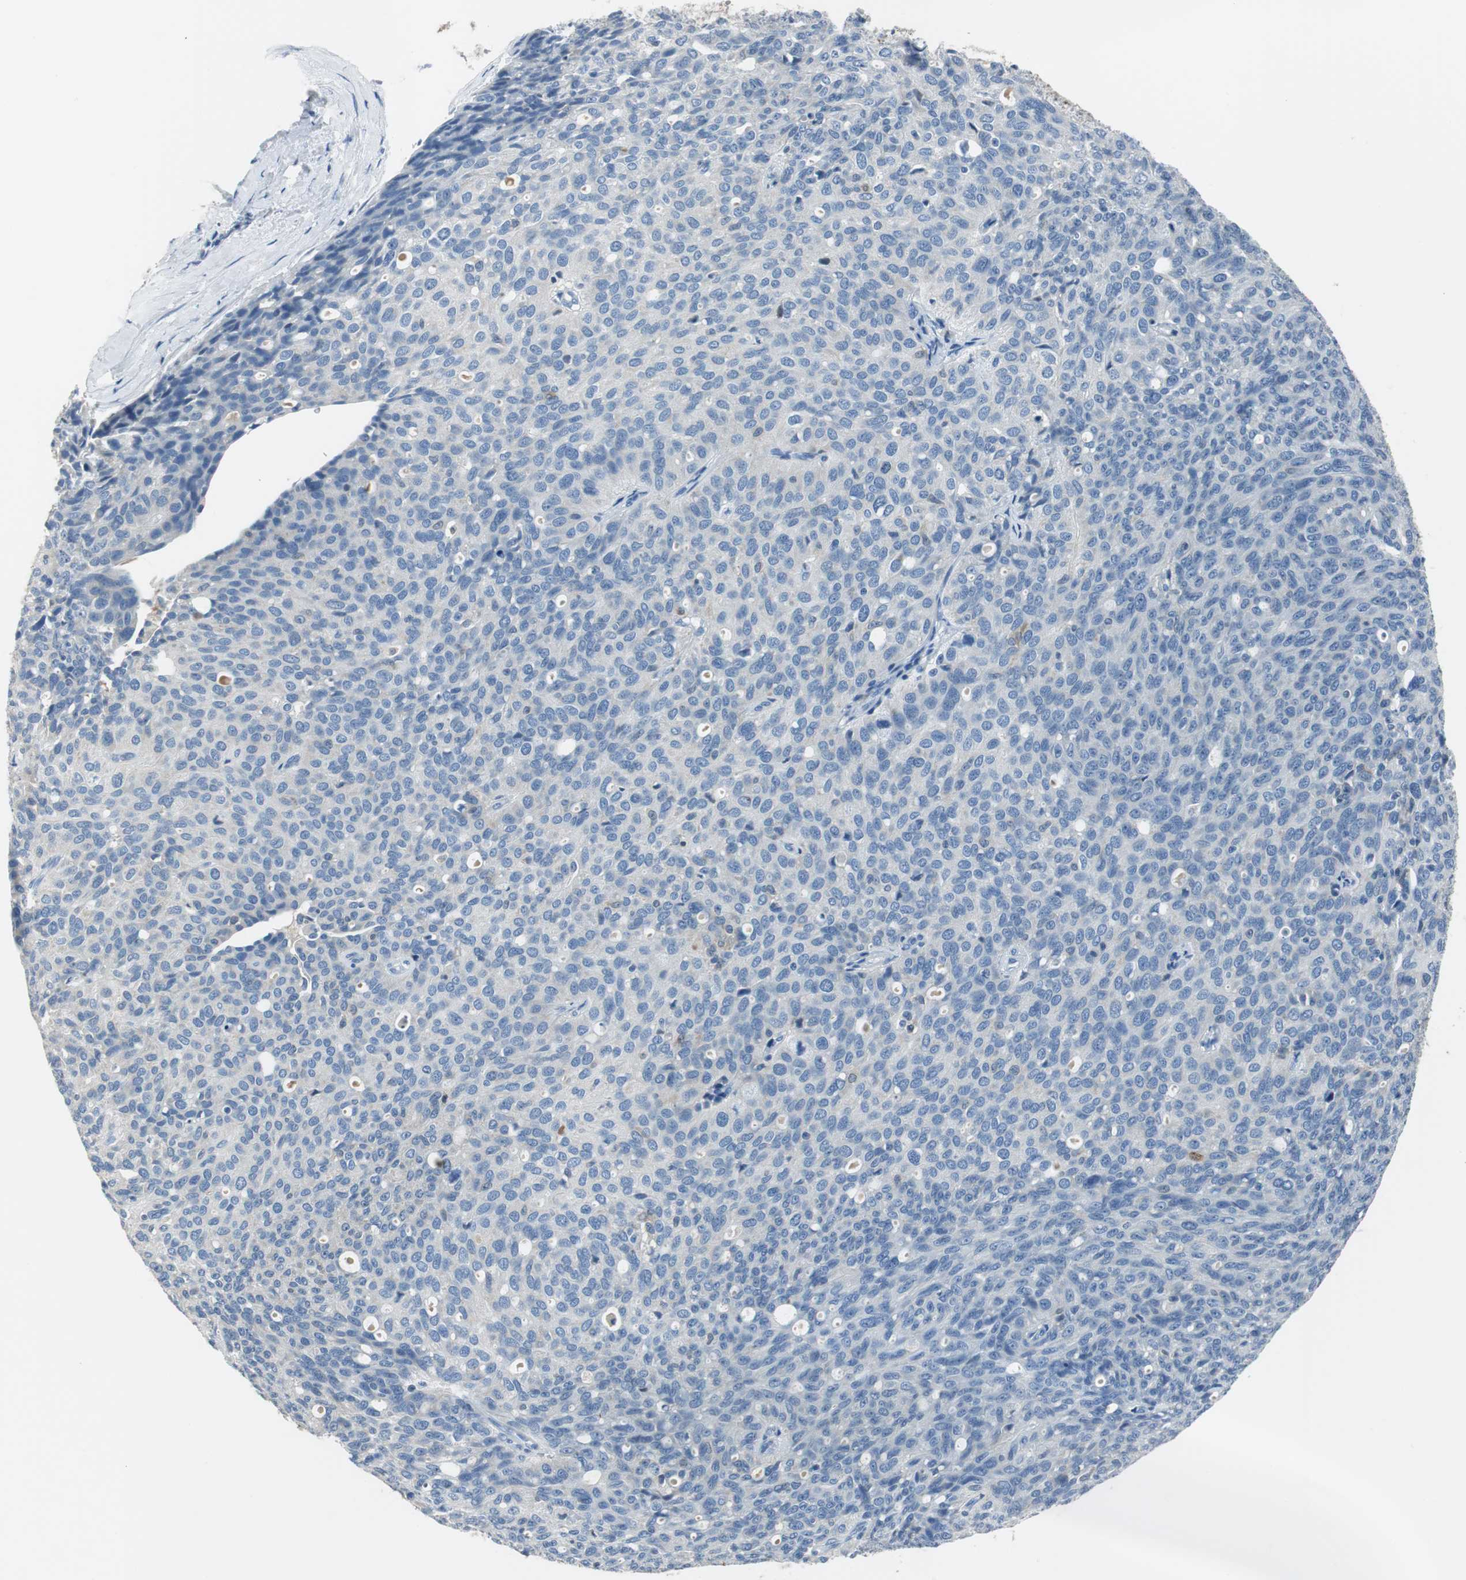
{"staining": {"intensity": "negative", "quantity": "none", "location": "none"}, "tissue": "ovarian cancer", "cell_type": "Tumor cells", "image_type": "cancer", "snomed": [{"axis": "morphology", "description": "Carcinoma, endometroid"}, {"axis": "topography", "description": "Ovary"}], "caption": "Tumor cells show no significant protein positivity in ovarian cancer. Brightfield microscopy of immunohistochemistry stained with DAB (brown) and hematoxylin (blue), captured at high magnification.", "gene": "FBP1", "patient": {"sex": "female", "age": 60}}